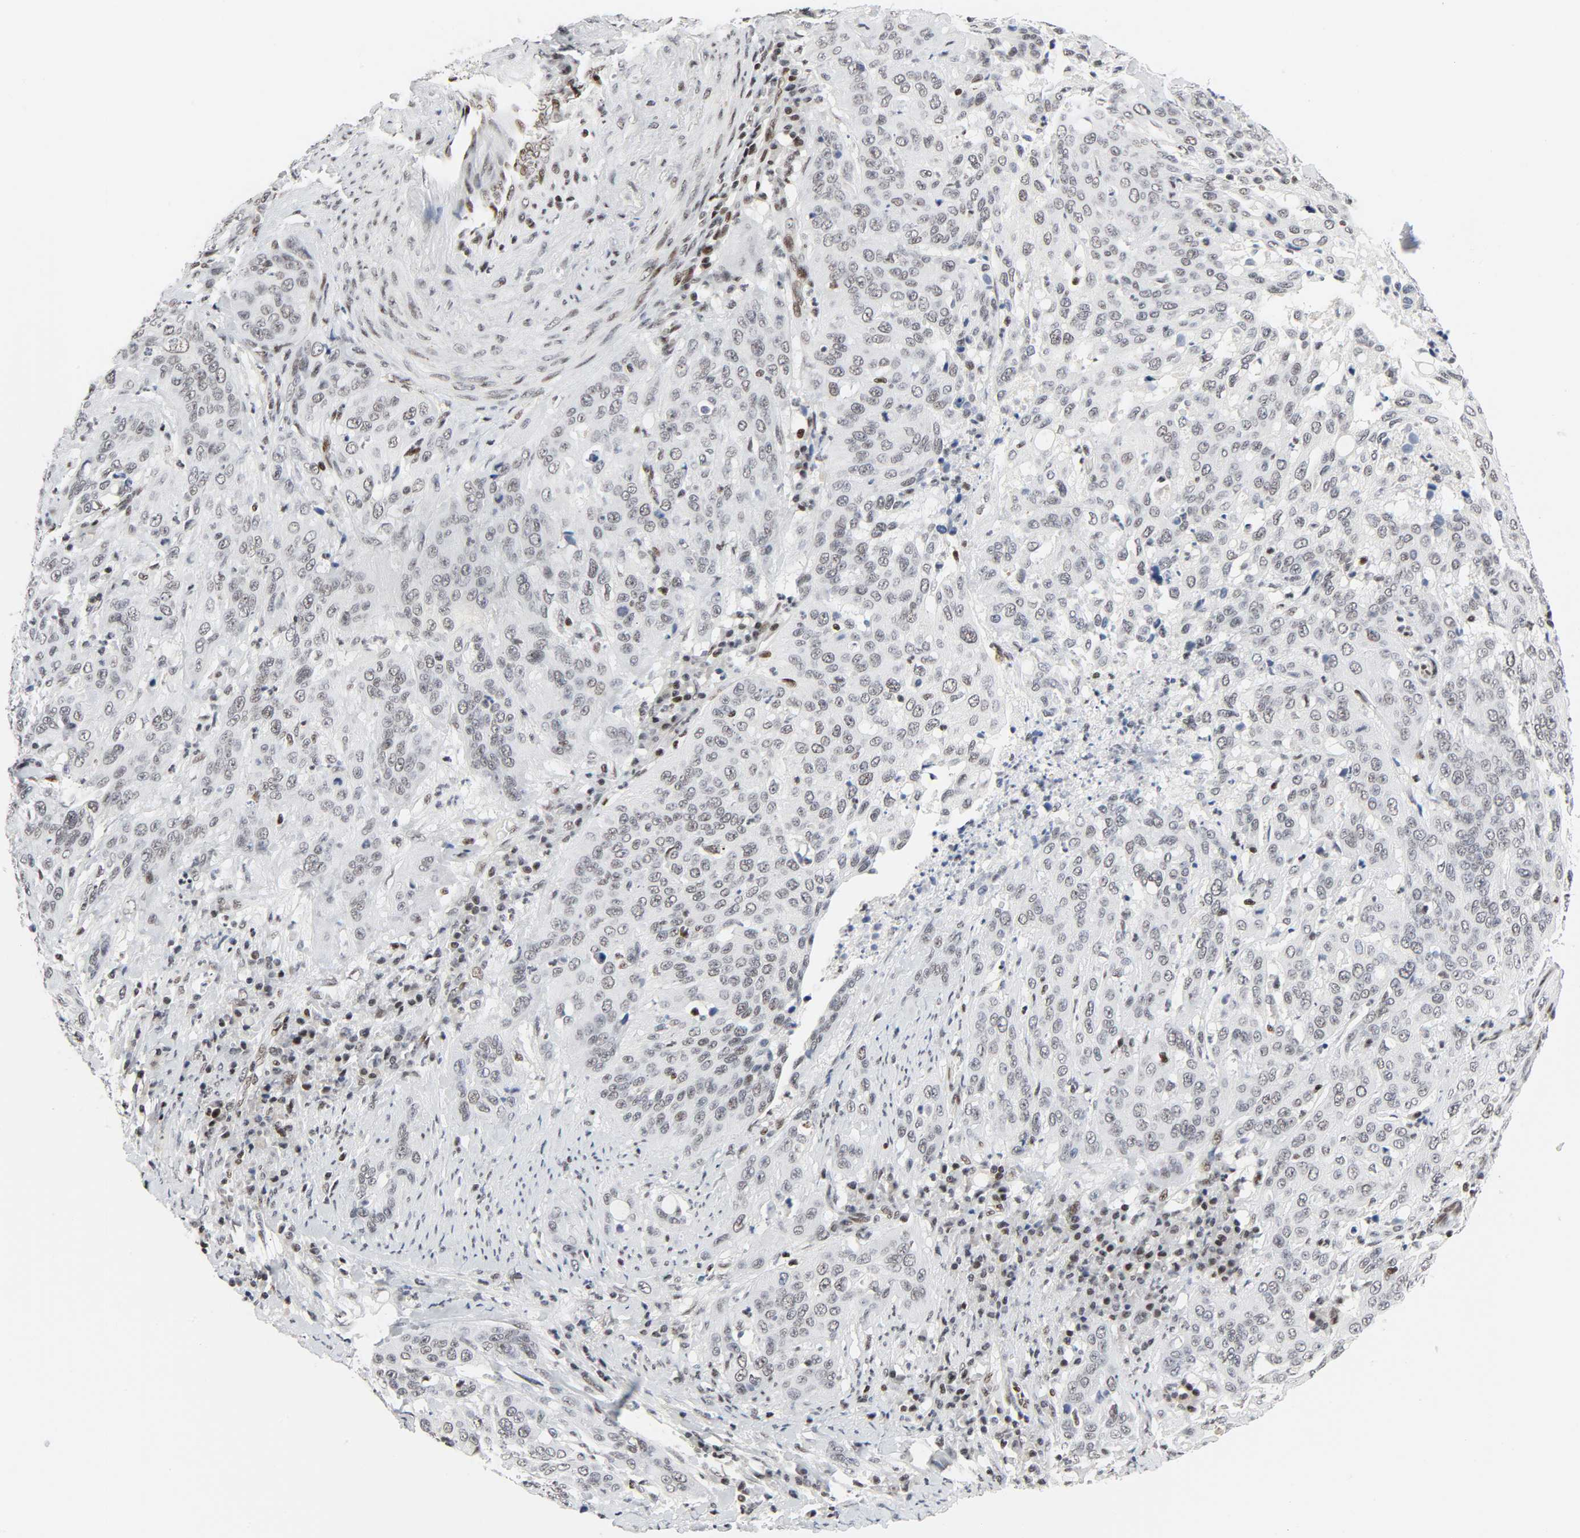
{"staining": {"intensity": "weak", "quantity": "<25%", "location": "nuclear"}, "tissue": "cervical cancer", "cell_type": "Tumor cells", "image_type": "cancer", "snomed": [{"axis": "morphology", "description": "Adenocarcinoma, NOS"}, {"axis": "topography", "description": "Cervix"}], "caption": "This micrograph is of cervical adenocarcinoma stained with immunohistochemistry to label a protein in brown with the nuclei are counter-stained blue. There is no positivity in tumor cells. Brightfield microscopy of immunohistochemistry (IHC) stained with DAB (3,3'-diaminobenzidine) (brown) and hematoxylin (blue), captured at high magnification.", "gene": "GABPA", "patient": {"sex": "female", "age": 36}}